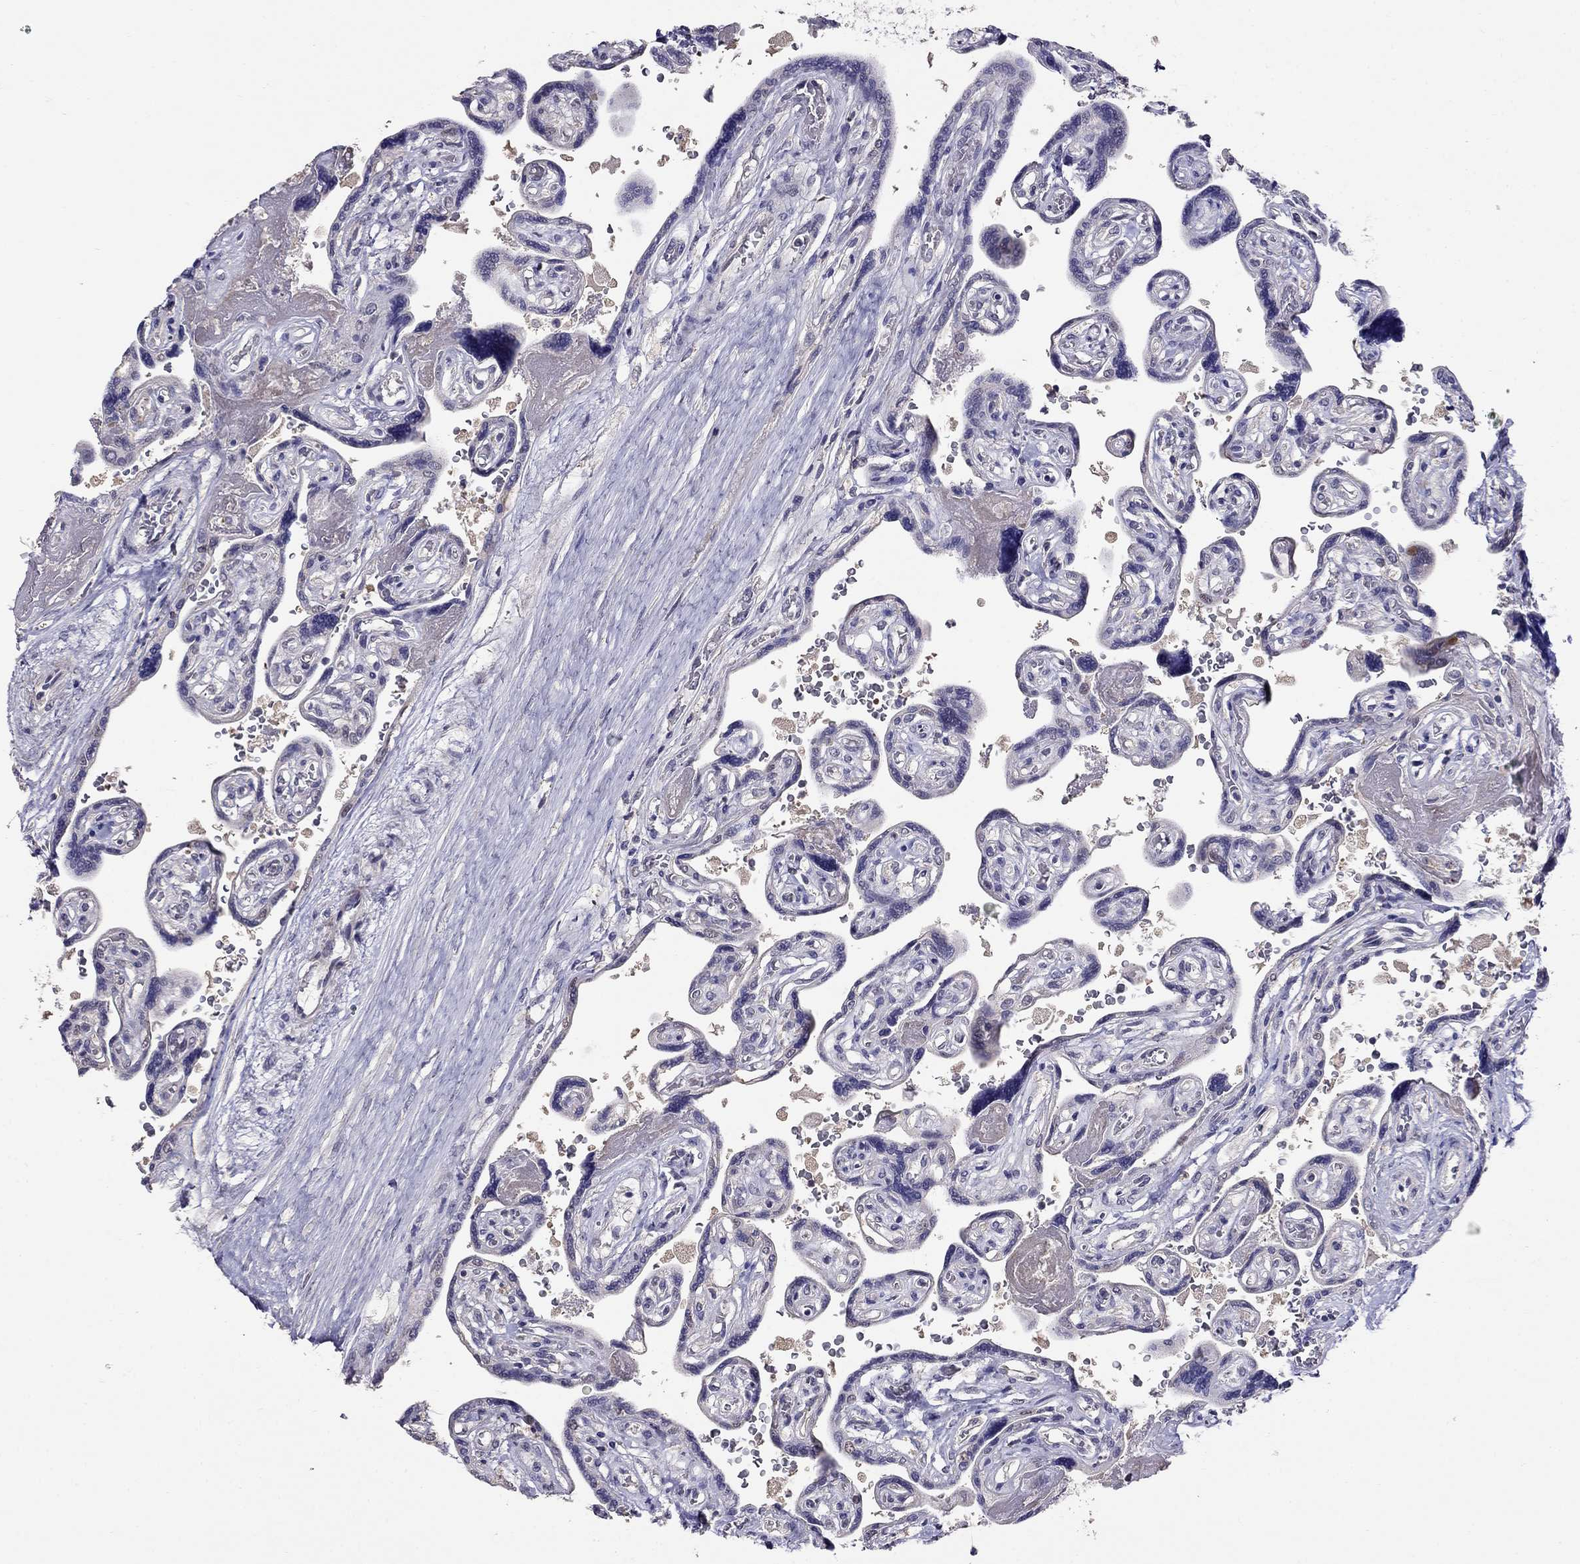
{"staining": {"intensity": "negative", "quantity": "none", "location": "none"}, "tissue": "placenta", "cell_type": "Decidual cells", "image_type": "normal", "snomed": [{"axis": "morphology", "description": "Normal tissue, NOS"}, {"axis": "topography", "description": "Placenta"}], "caption": "This is an immunohistochemistry image of normal placenta. There is no expression in decidual cells.", "gene": "MAGEB4", "patient": {"sex": "female", "age": 32}}